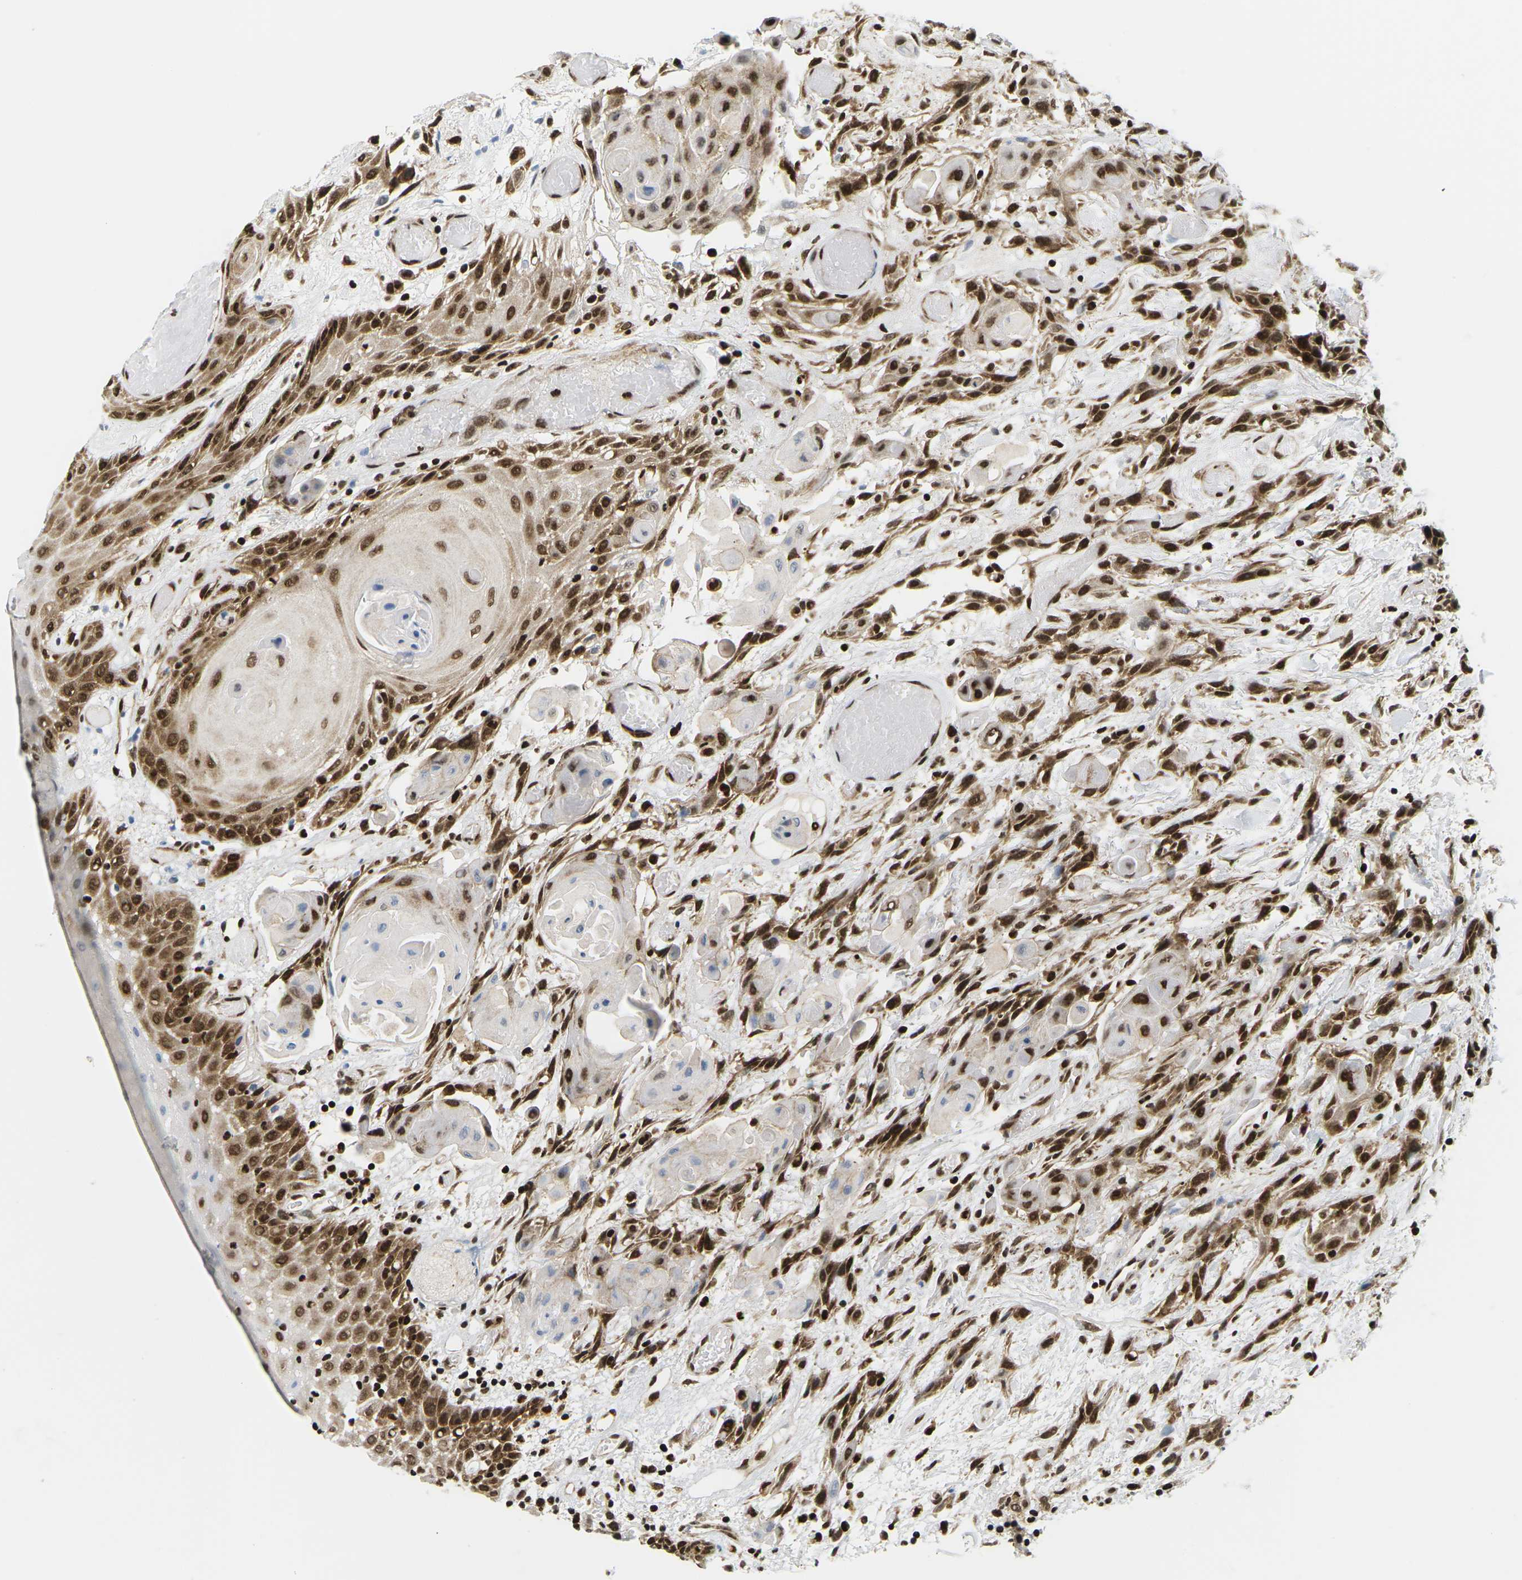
{"staining": {"intensity": "strong", "quantity": "25%-75%", "location": "cytoplasmic/membranous,nuclear"}, "tissue": "oral mucosa", "cell_type": "Squamous epithelial cells", "image_type": "normal", "snomed": [{"axis": "morphology", "description": "Normal tissue, NOS"}, {"axis": "morphology", "description": "Squamous cell carcinoma, NOS"}, {"axis": "topography", "description": "Oral tissue"}, {"axis": "topography", "description": "Salivary gland"}, {"axis": "topography", "description": "Head-Neck"}], "caption": "Benign oral mucosa was stained to show a protein in brown. There is high levels of strong cytoplasmic/membranous,nuclear expression in about 25%-75% of squamous epithelial cells. (DAB (3,3'-diaminobenzidine) IHC, brown staining for protein, blue staining for nuclei).", "gene": "CELF1", "patient": {"sex": "female", "age": 62}}